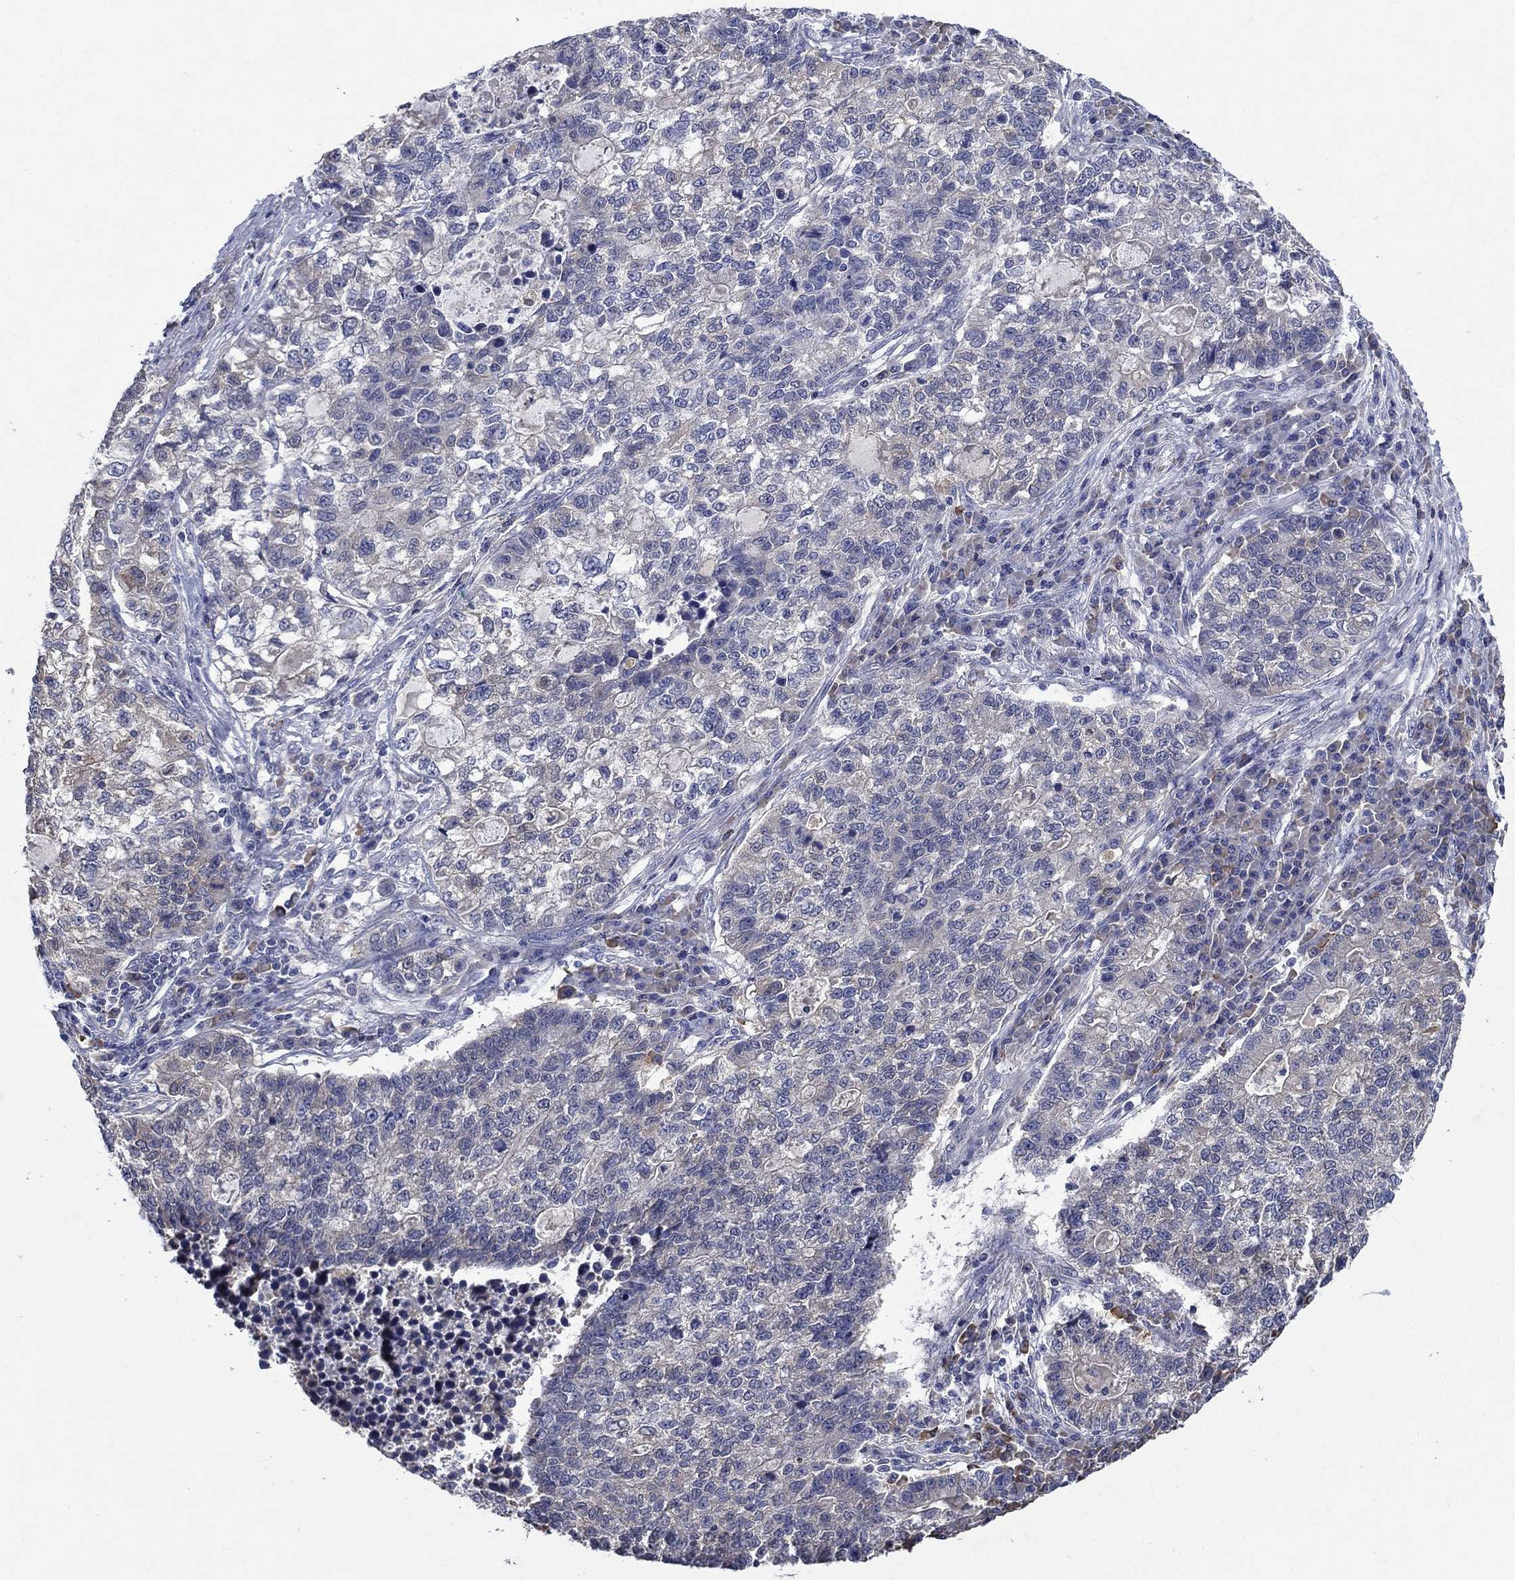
{"staining": {"intensity": "negative", "quantity": "none", "location": "none"}, "tissue": "lung cancer", "cell_type": "Tumor cells", "image_type": "cancer", "snomed": [{"axis": "morphology", "description": "Adenocarcinoma, NOS"}, {"axis": "topography", "description": "Lung"}], "caption": "Protein analysis of lung cancer (adenocarcinoma) demonstrates no significant positivity in tumor cells. Nuclei are stained in blue.", "gene": "SULT2B1", "patient": {"sex": "male", "age": 57}}